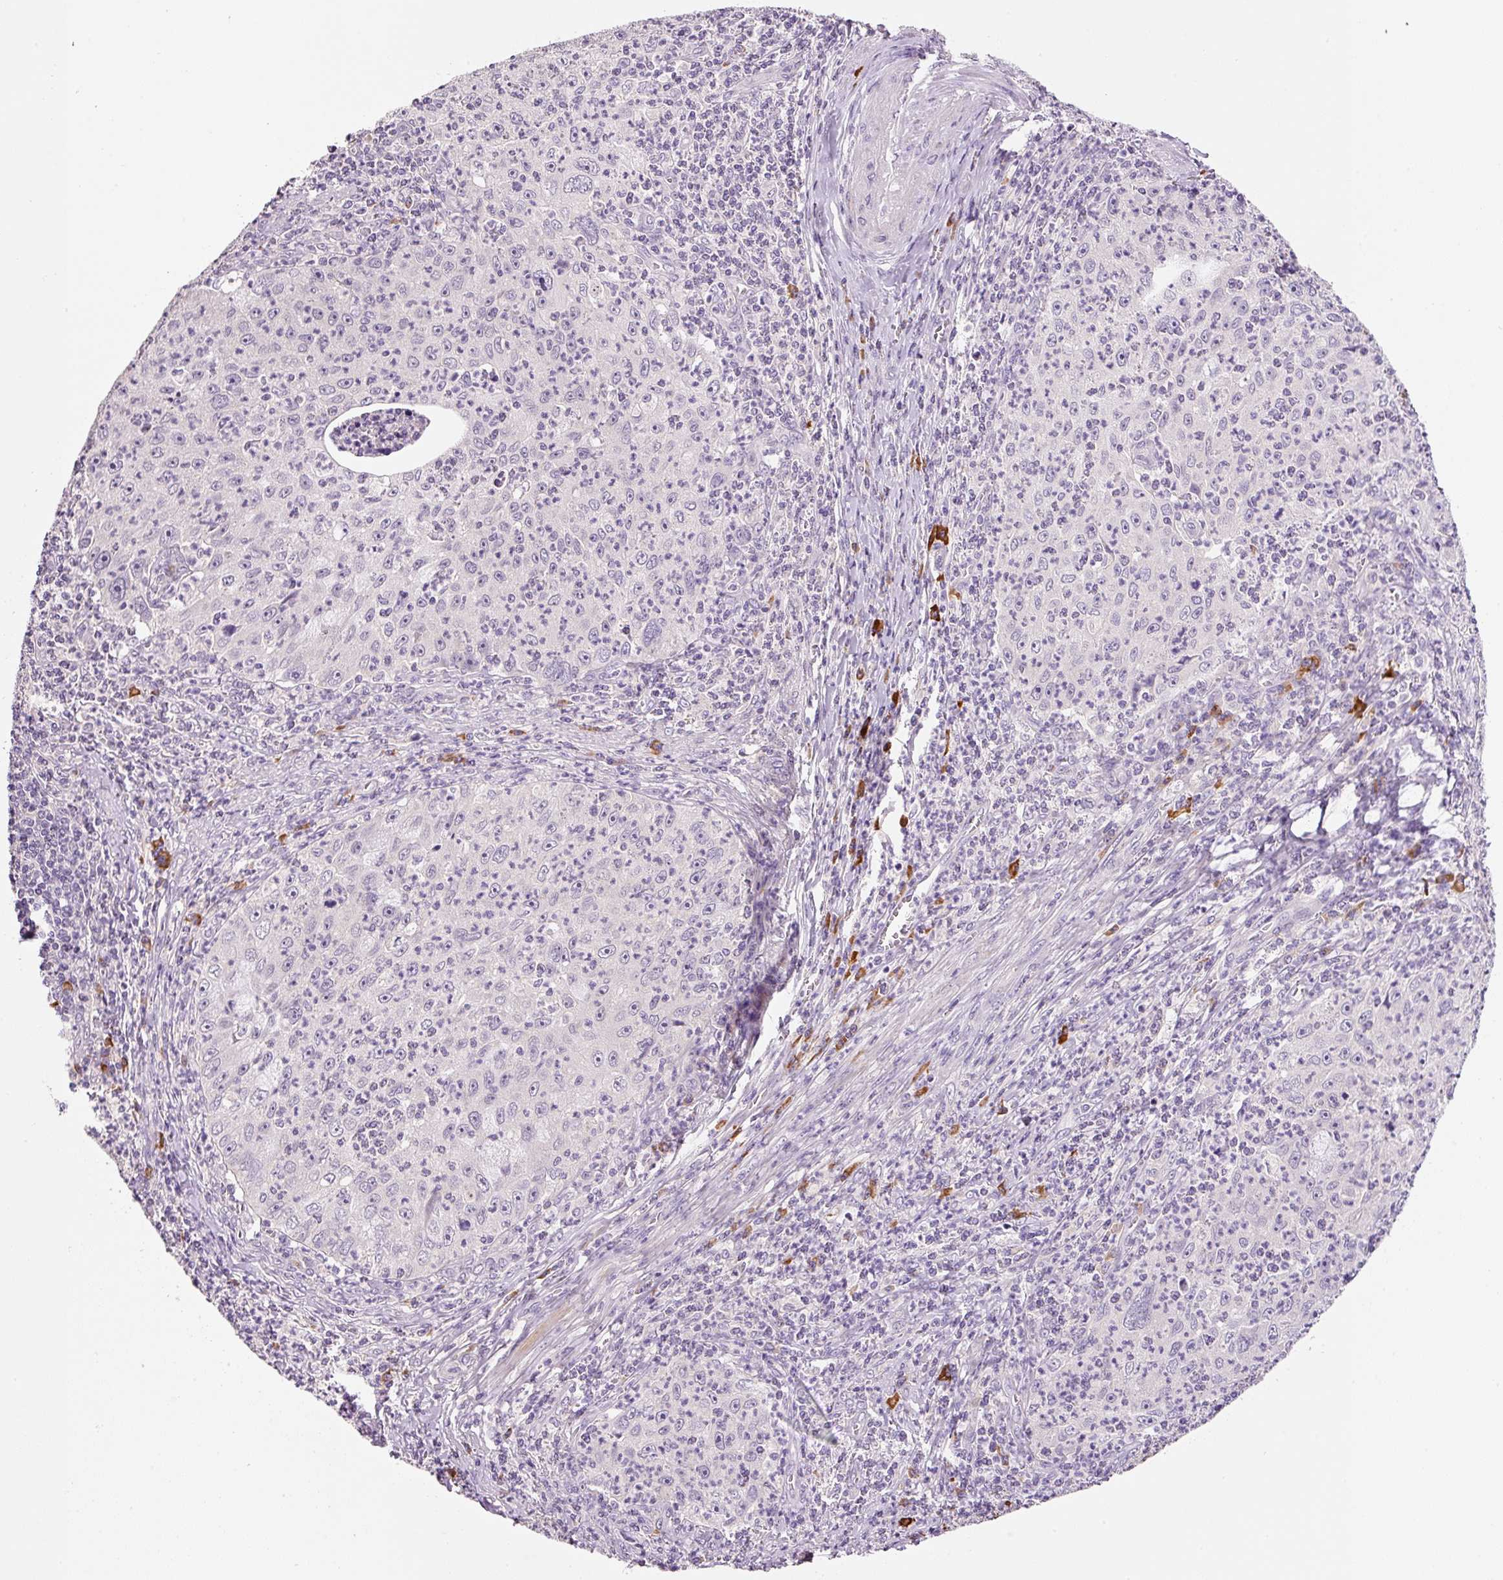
{"staining": {"intensity": "negative", "quantity": "none", "location": "none"}, "tissue": "cervical cancer", "cell_type": "Tumor cells", "image_type": "cancer", "snomed": [{"axis": "morphology", "description": "Squamous cell carcinoma, NOS"}, {"axis": "topography", "description": "Cervix"}], "caption": "Cervical squamous cell carcinoma was stained to show a protein in brown. There is no significant staining in tumor cells.", "gene": "TENT5C", "patient": {"sex": "female", "age": 30}}